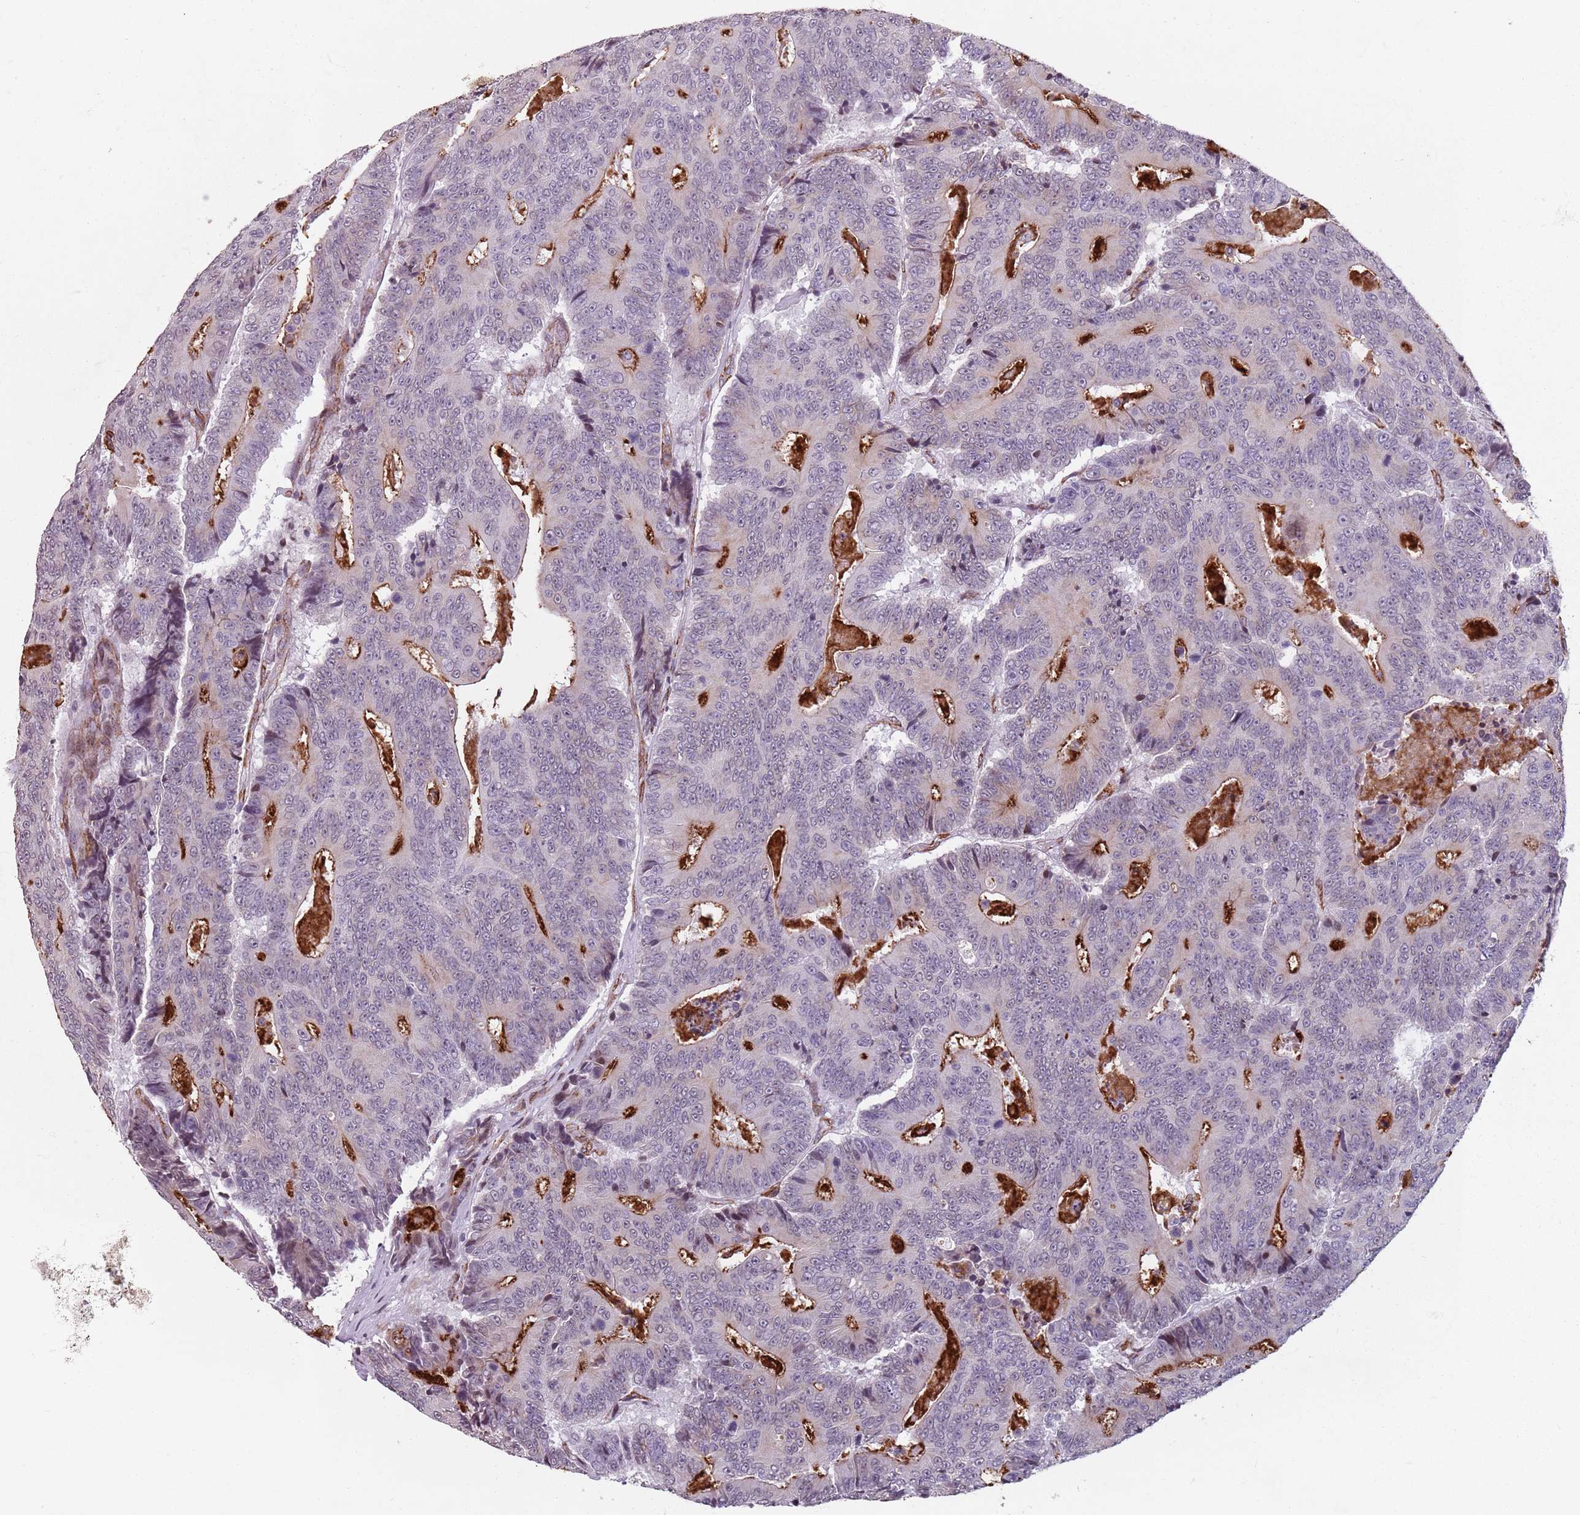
{"staining": {"intensity": "moderate", "quantity": "<25%", "location": "cytoplasmic/membranous"}, "tissue": "colorectal cancer", "cell_type": "Tumor cells", "image_type": "cancer", "snomed": [{"axis": "morphology", "description": "Adenocarcinoma, NOS"}, {"axis": "topography", "description": "Colon"}], "caption": "Immunohistochemical staining of colorectal cancer (adenocarcinoma) demonstrates moderate cytoplasmic/membranous protein staining in approximately <25% of tumor cells.", "gene": "TMC4", "patient": {"sex": "male", "age": 83}}